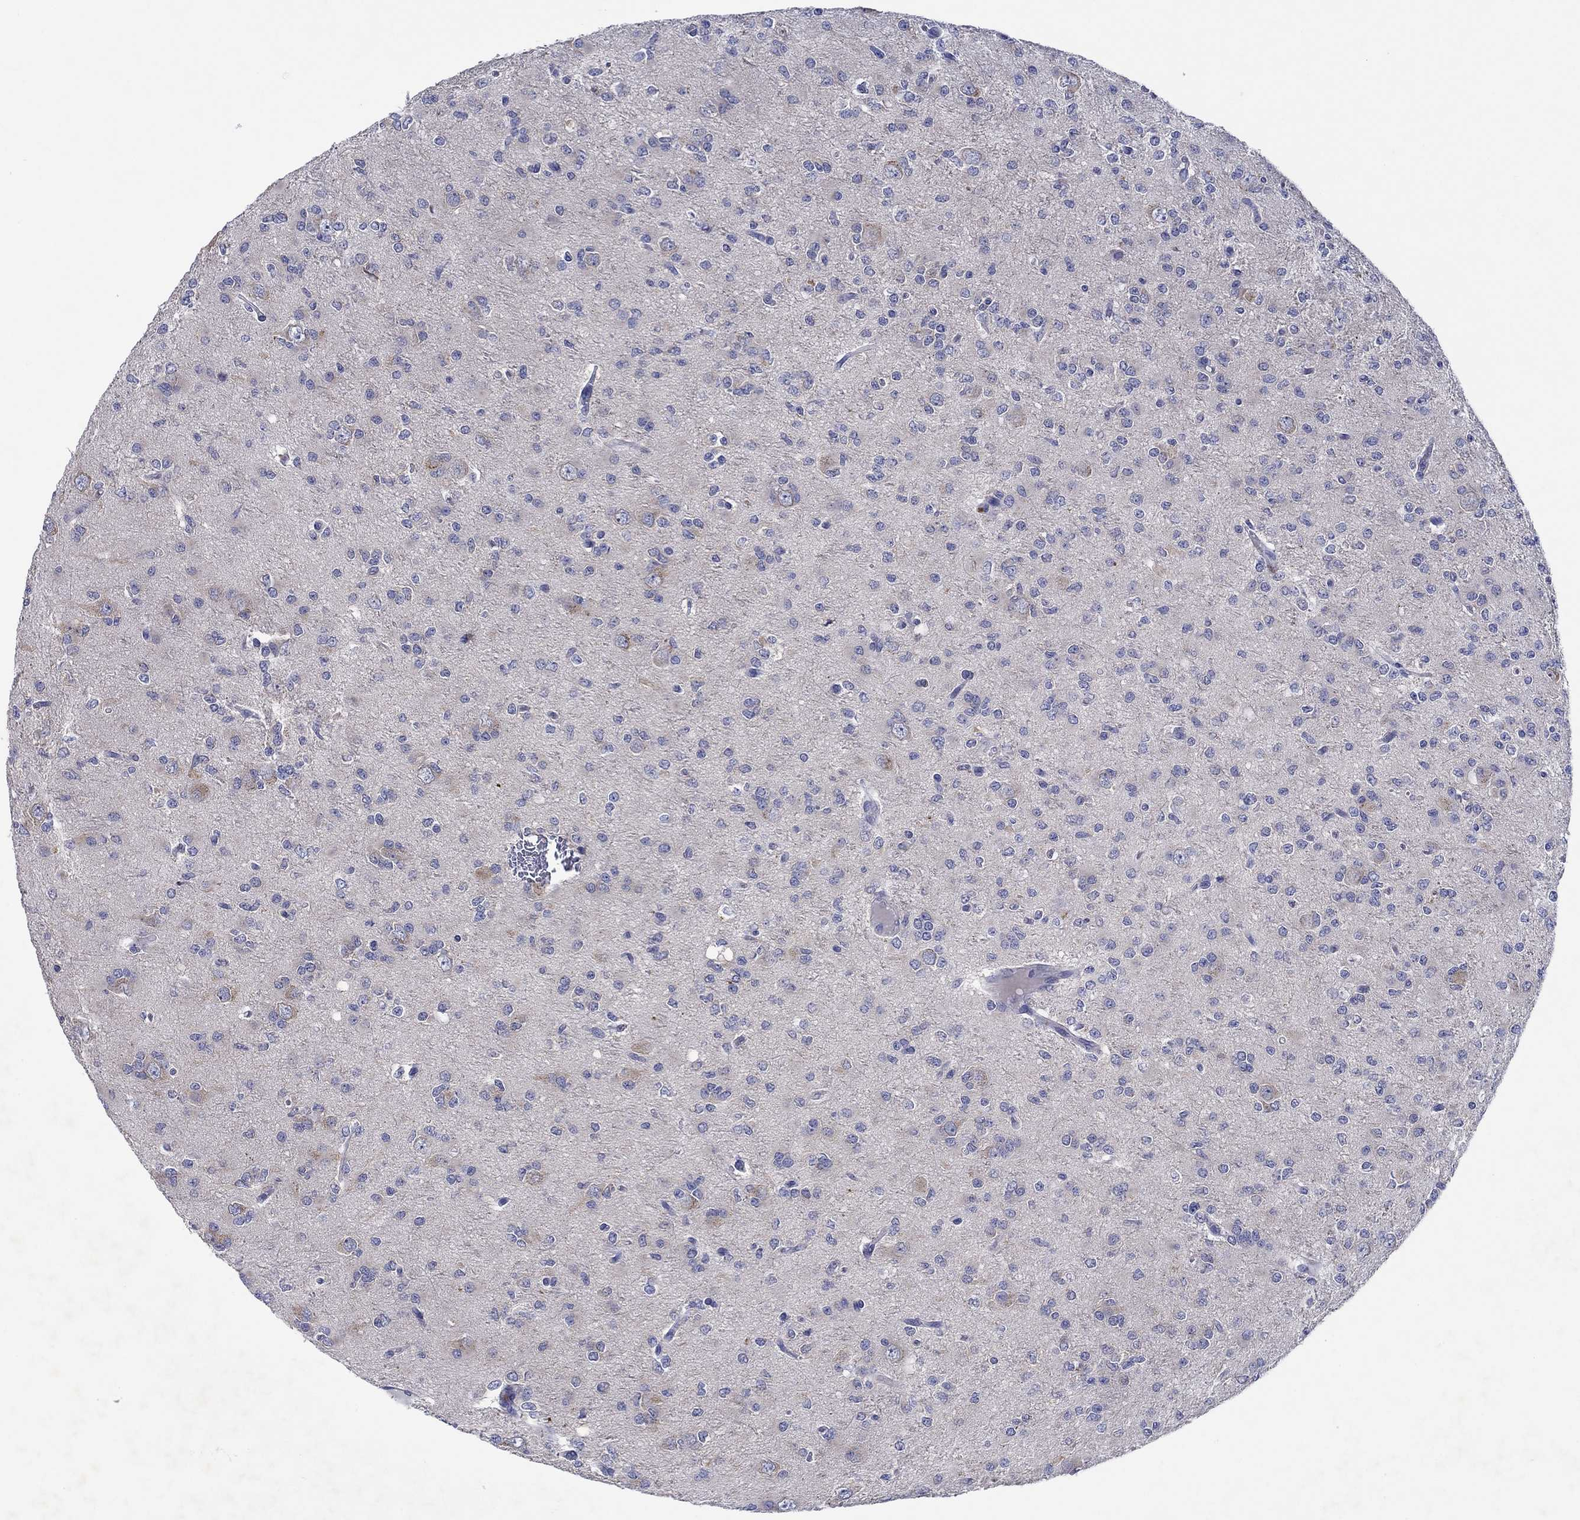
{"staining": {"intensity": "negative", "quantity": "none", "location": "none"}, "tissue": "glioma", "cell_type": "Tumor cells", "image_type": "cancer", "snomed": [{"axis": "morphology", "description": "Glioma, malignant, Low grade"}, {"axis": "topography", "description": "Brain"}], "caption": "Immunohistochemistry of glioma reveals no staining in tumor cells. Nuclei are stained in blue.", "gene": "HDC", "patient": {"sex": "male", "age": 27}}